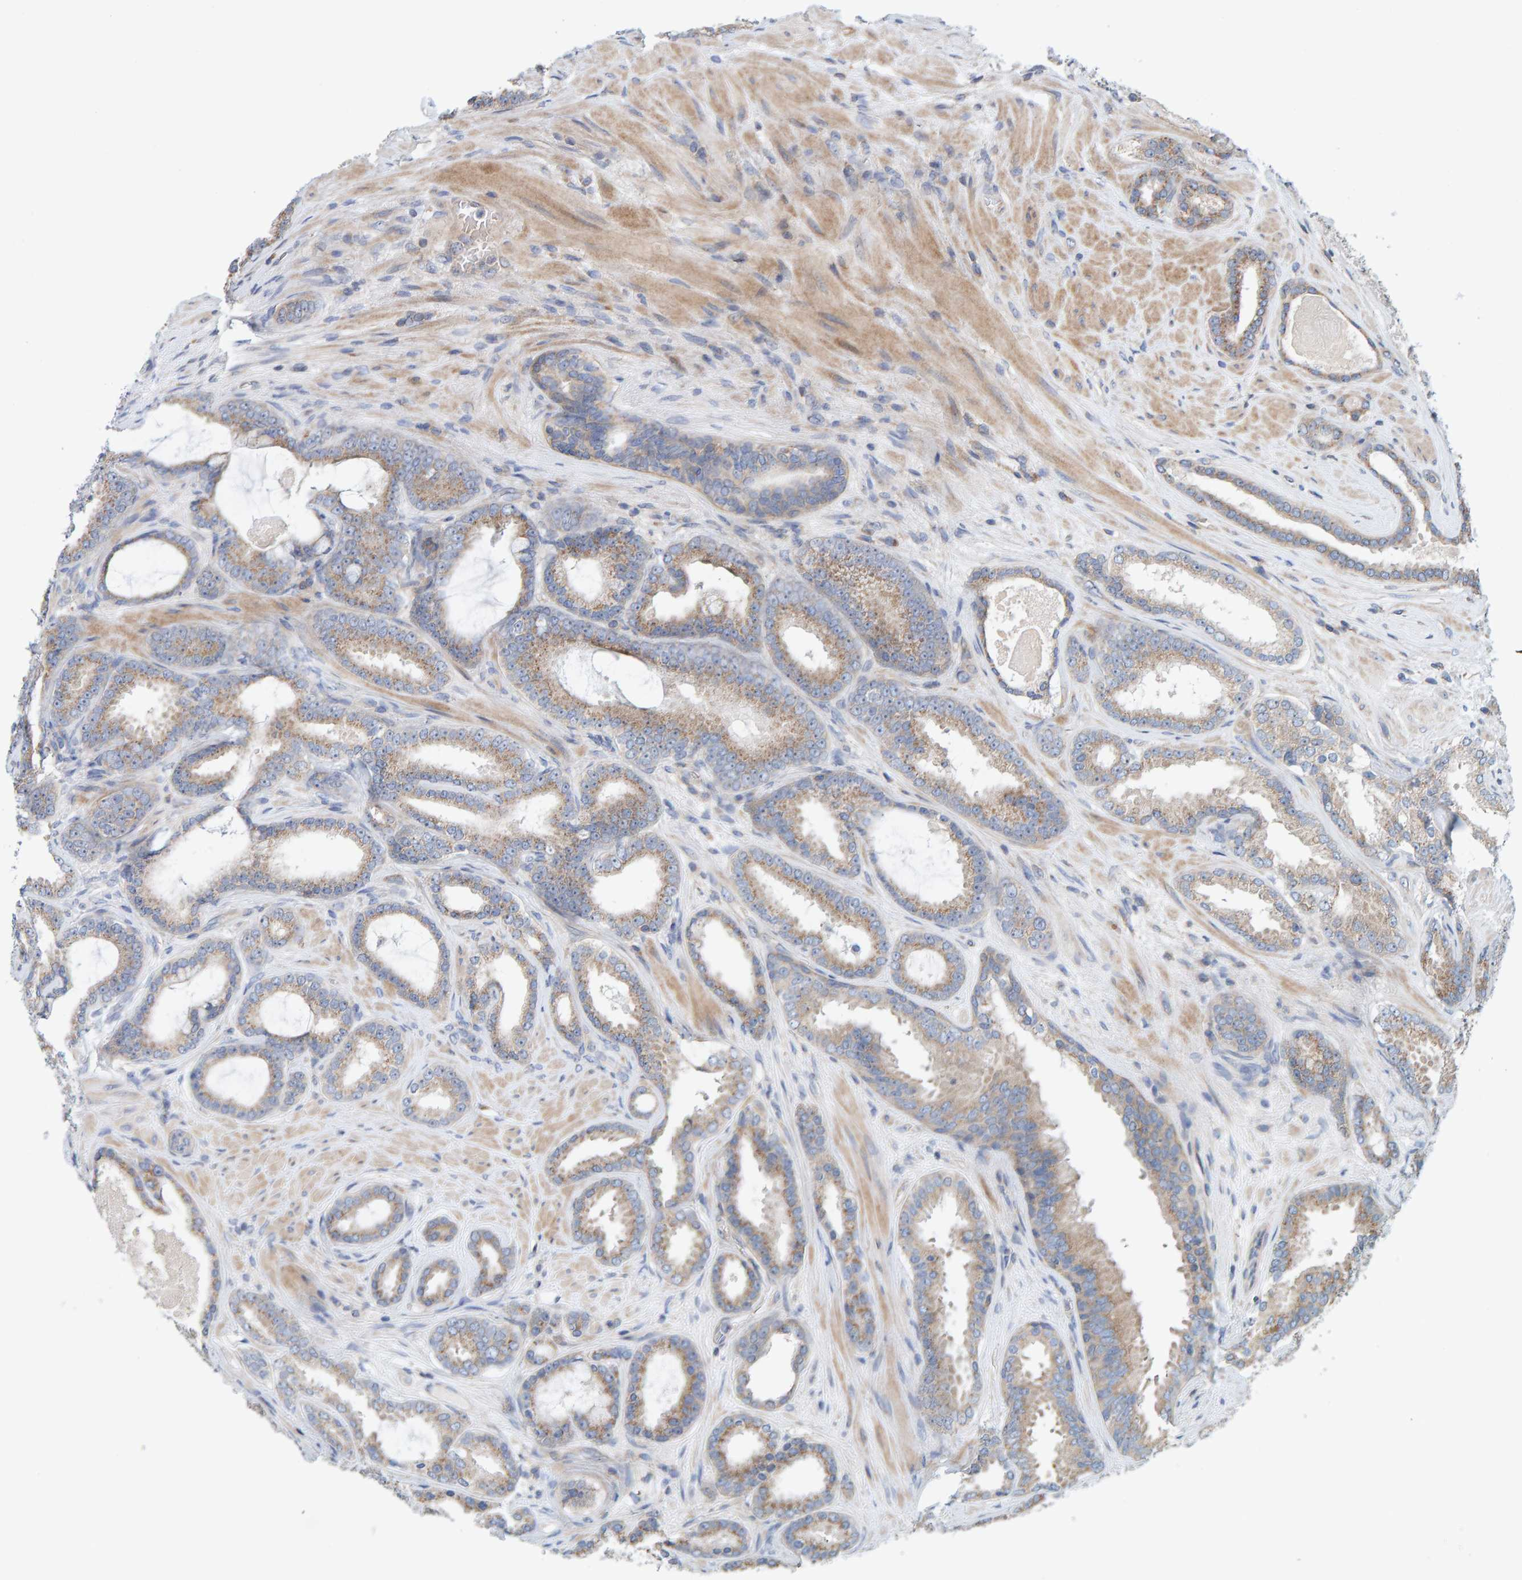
{"staining": {"intensity": "moderate", "quantity": ">75%", "location": "cytoplasmic/membranous"}, "tissue": "prostate cancer", "cell_type": "Tumor cells", "image_type": "cancer", "snomed": [{"axis": "morphology", "description": "Adenocarcinoma, High grade"}, {"axis": "topography", "description": "Prostate"}], "caption": "High-grade adenocarcinoma (prostate) stained with DAB (3,3'-diaminobenzidine) immunohistochemistry (IHC) exhibits medium levels of moderate cytoplasmic/membranous staining in about >75% of tumor cells.", "gene": "CCM2", "patient": {"sex": "male", "age": 60}}